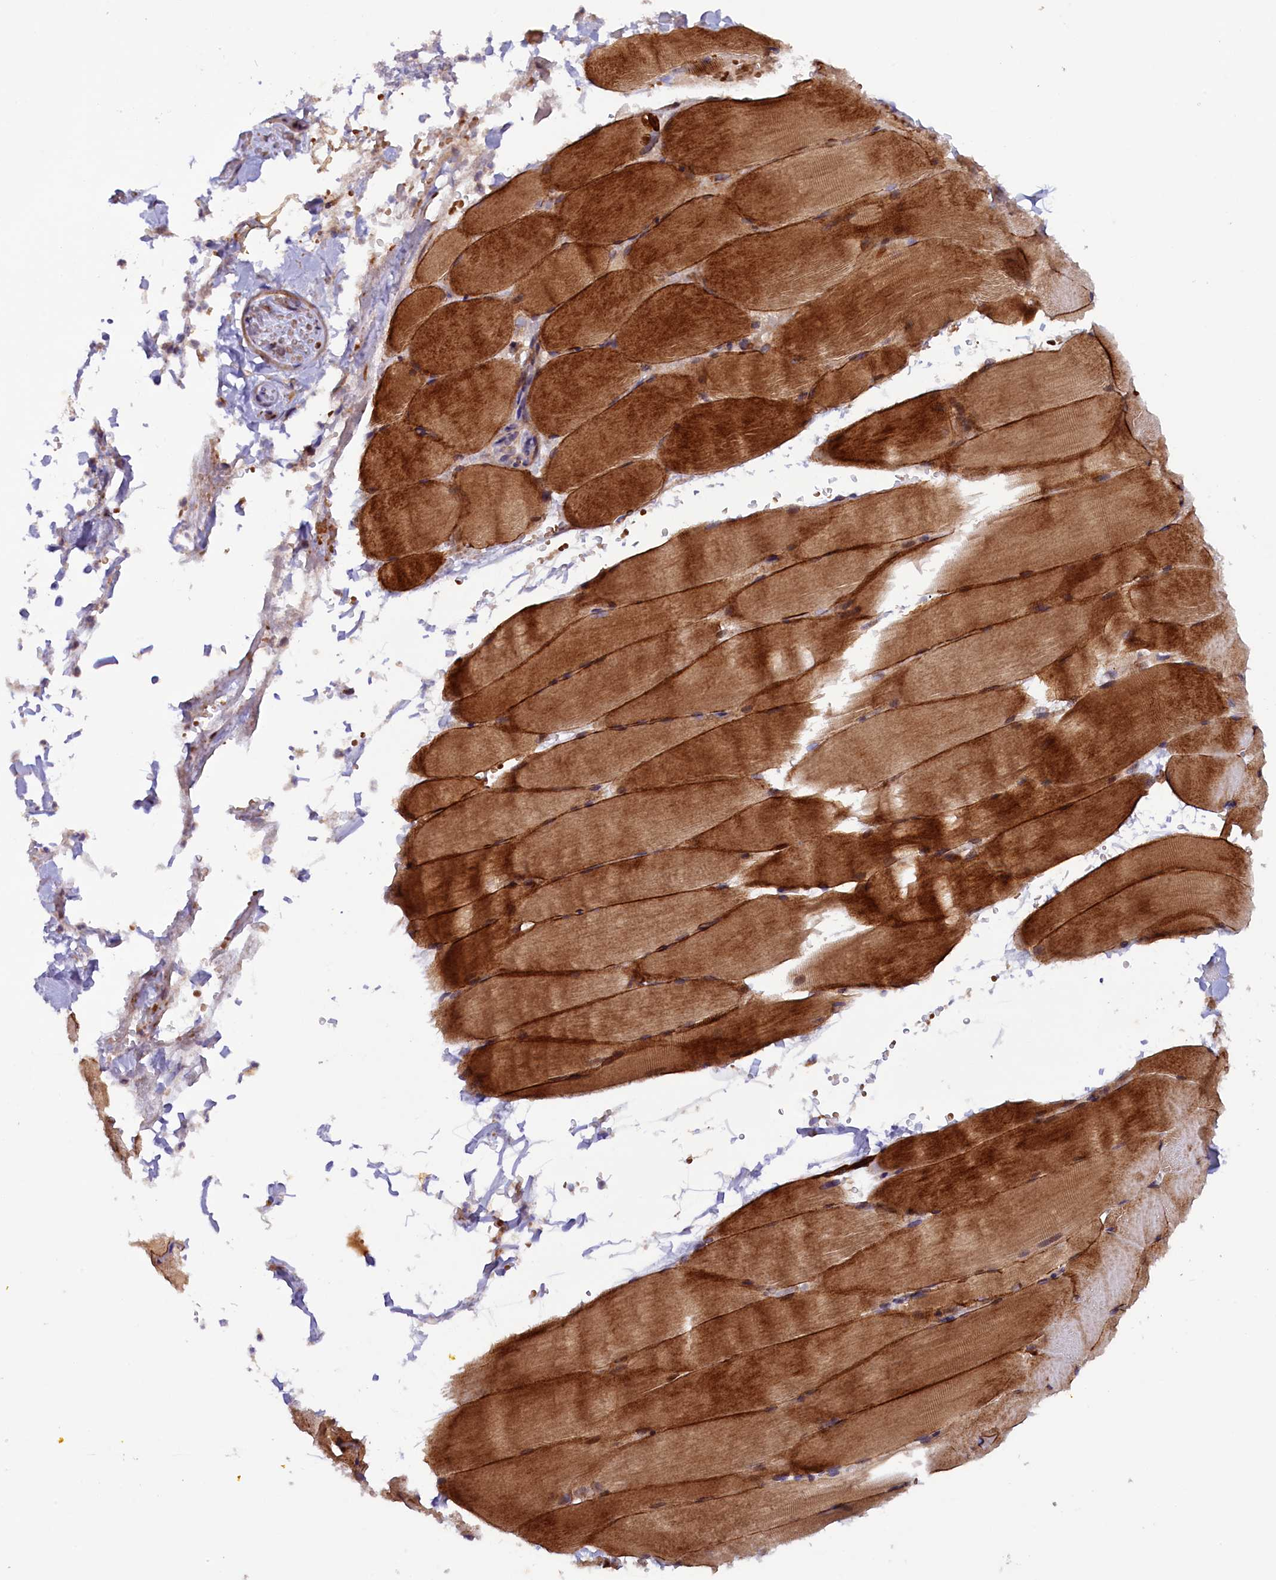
{"staining": {"intensity": "strong", "quantity": ">75%", "location": "cytoplasmic/membranous"}, "tissue": "skeletal muscle", "cell_type": "Myocytes", "image_type": "normal", "snomed": [{"axis": "morphology", "description": "Normal tissue, NOS"}, {"axis": "topography", "description": "Skeletal muscle"}, {"axis": "topography", "description": "Parathyroid gland"}], "caption": "A brown stain labels strong cytoplasmic/membranous staining of a protein in myocytes of benign human skeletal muscle. The protein is shown in brown color, while the nuclei are stained blue.", "gene": "ARRDC4", "patient": {"sex": "female", "age": 37}}